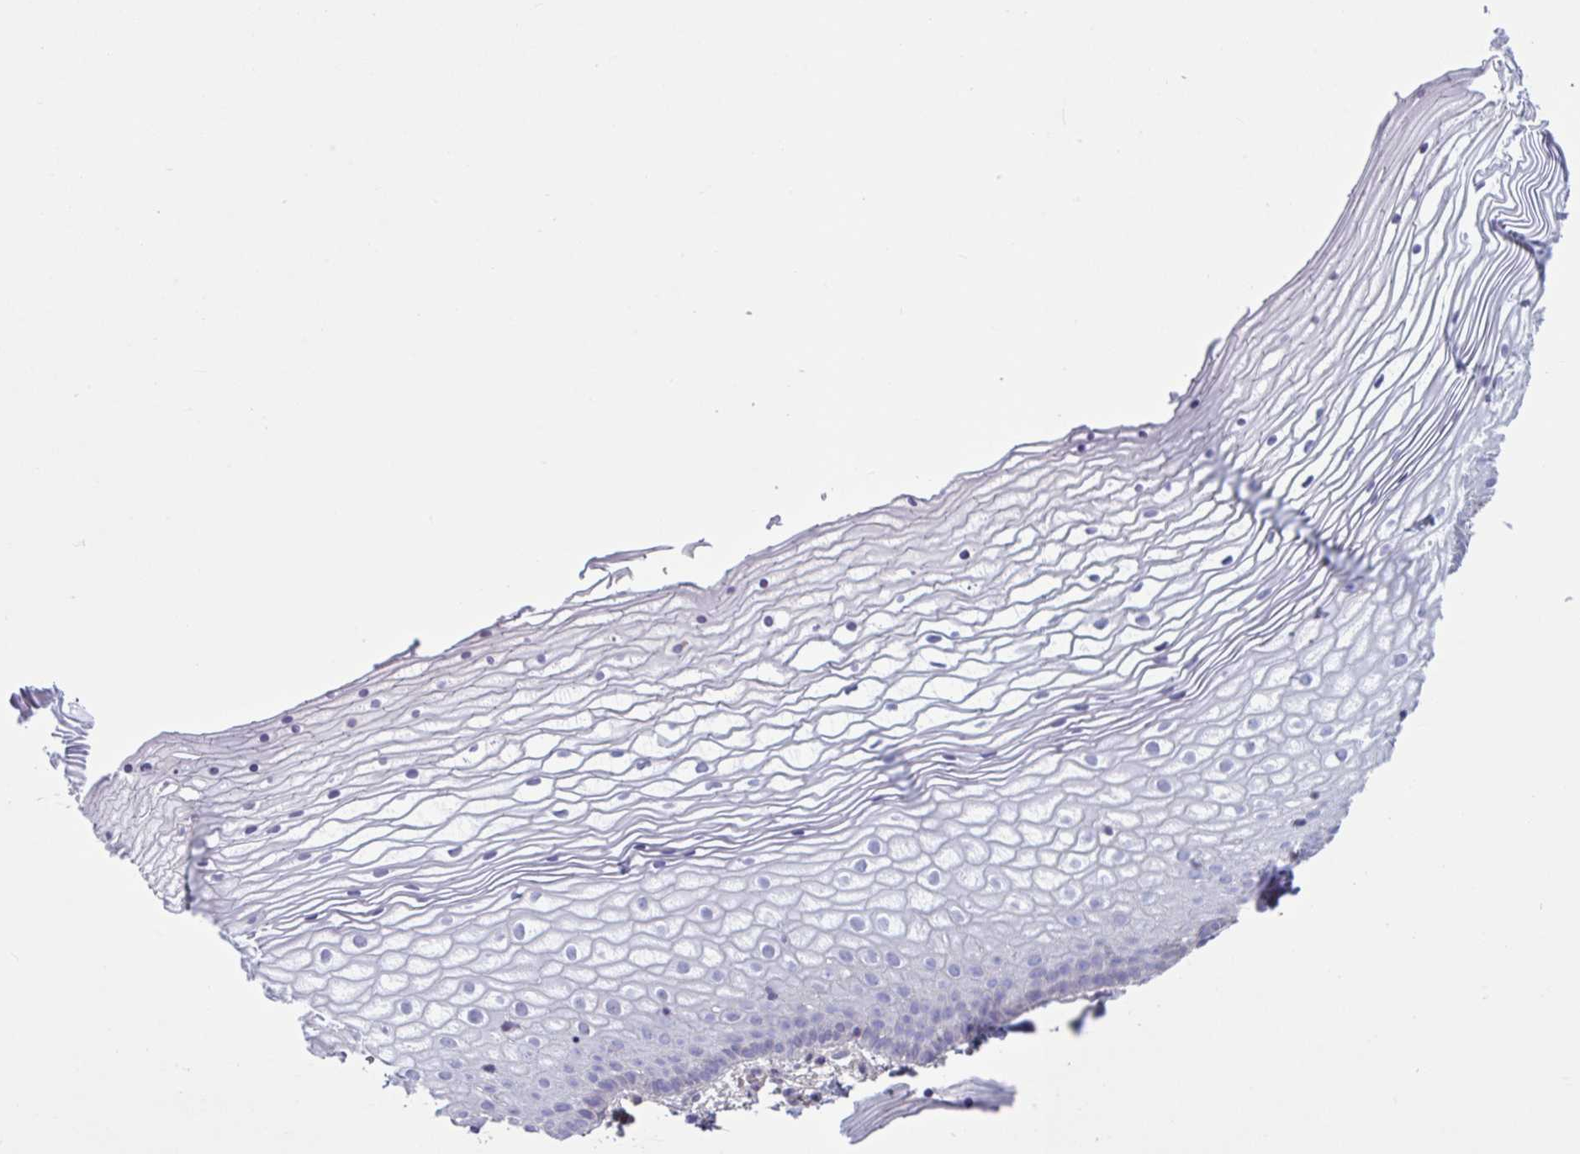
{"staining": {"intensity": "negative", "quantity": "none", "location": "none"}, "tissue": "vagina", "cell_type": "Squamous epithelial cells", "image_type": "normal", "snomed": [{"axis": "morphology", "description": "Normal tissue, NOS"}, {"axis": "topography", "description": "Vagina"}], "caption": "IHC histopathology image of unremarkable vagina: vagina stained with DAB reveals no significant protein staining in squamous epithelial cells.", "gene": "TTC7B", "patient": {"sex": "female", "age": 56}}